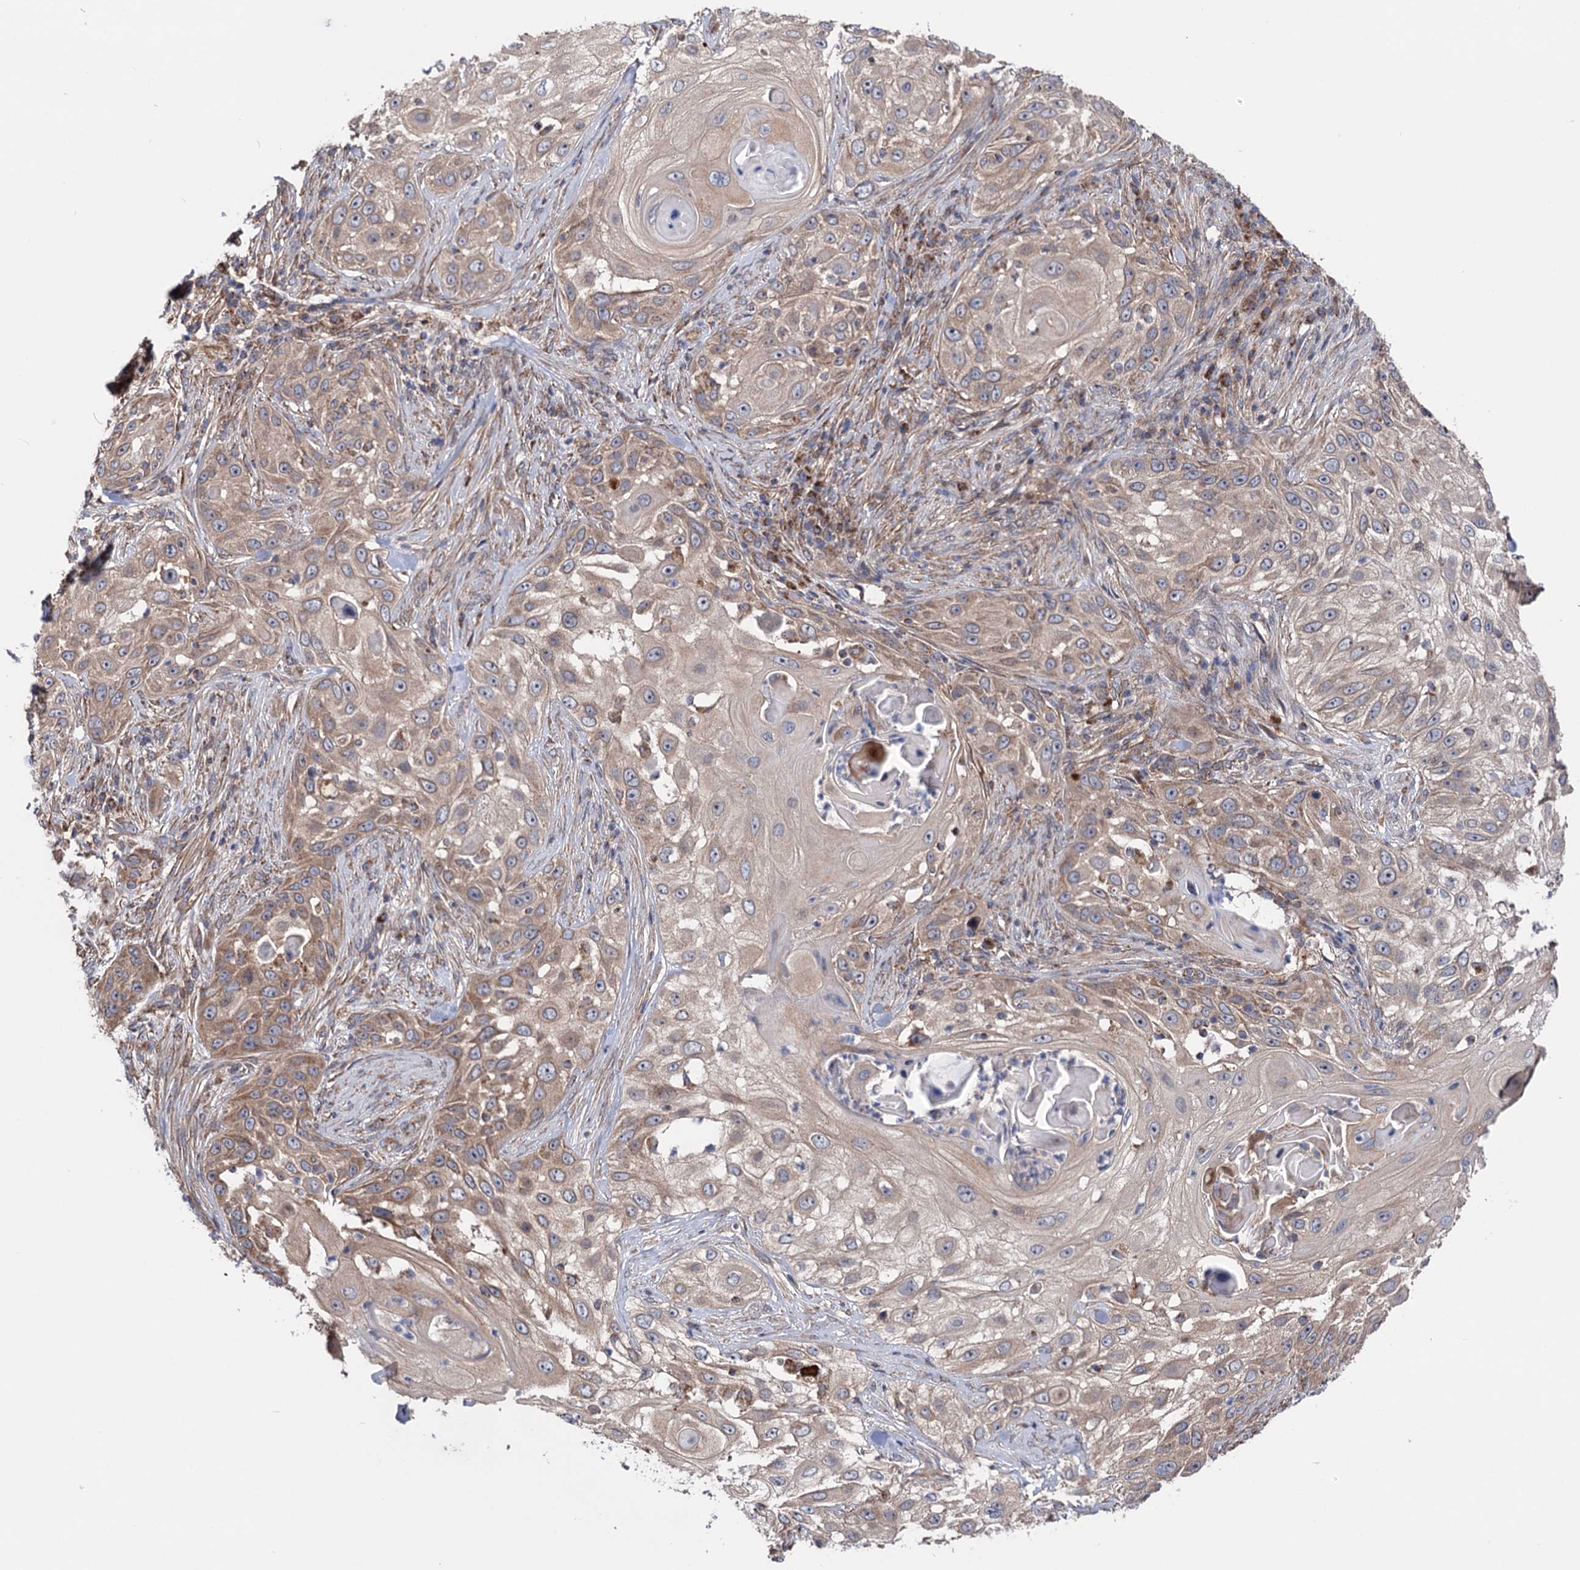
{"staining": {"intensity": "moderate", "quantity": "25%-75%", "location": "cytoplasmic/membranous"}, "tissue": "skin cancer", "cell_type": "Tumor cells", "image_type": "cancer", "snomed": [{"axis": "morphology", "description": "Squamous cell carcinoma, NOS"}, {"axis": "topography", "description": "Skin"}], "caption": "An immunohistochemistry photomicrograph of tumor tissue is shown. Protein staining in brown labels moderate cytoplasmic/membranous positivity in squamous cell carcinoma (skin) within tumor cells. (Stains: DAB (3,3'-diaminobenzidine) in brown, nuclei in blue, Microscopy: brightfield microscopy at high magnification).", "gene": "SUCLA2", "patient": {"sex": "female", "age": 44}}